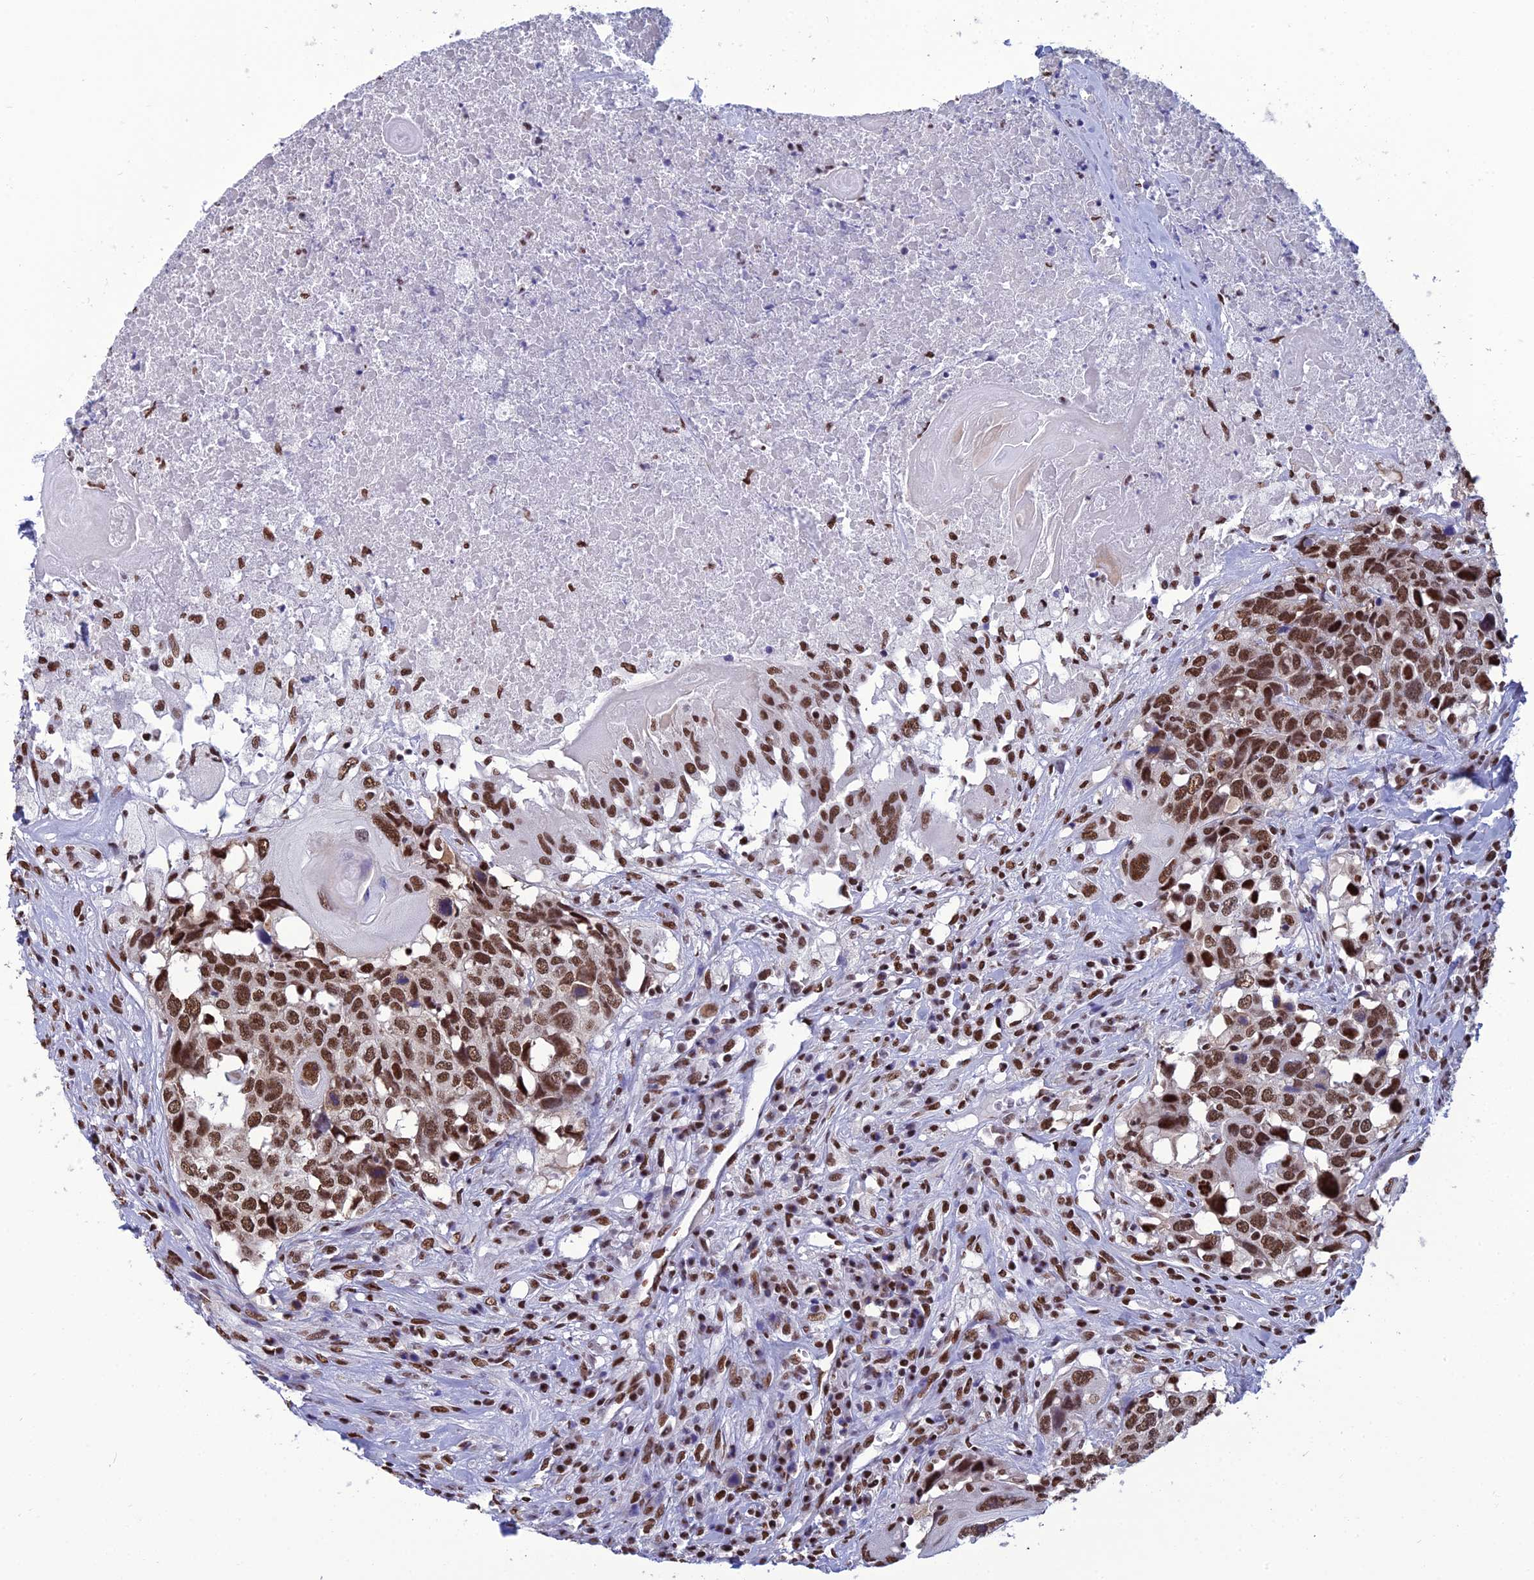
{"staining": {"intensity": "strong", "quantity": ">75%", "location": "nuclear"}, "tissue": "head and neck cancer", "cell_type": "Tumor cells", "image_type": "cancer", "snomed": [{"axis": "morphology", "description": "Squamous cell carcinoma, NOS"}, {"axis": "topography", "description": "Head-Neck"}], "caption": "Immunohistochemistry (IHC) micrograph of human squamous cell carcinoma (head and neck) stained for a protein (brown), which reveals high levels of strong nuclear positivity in approximately >75% of tumor cells.", "gene": "PRAMEF12", "patient": {"sex": "male", "age": 66}}